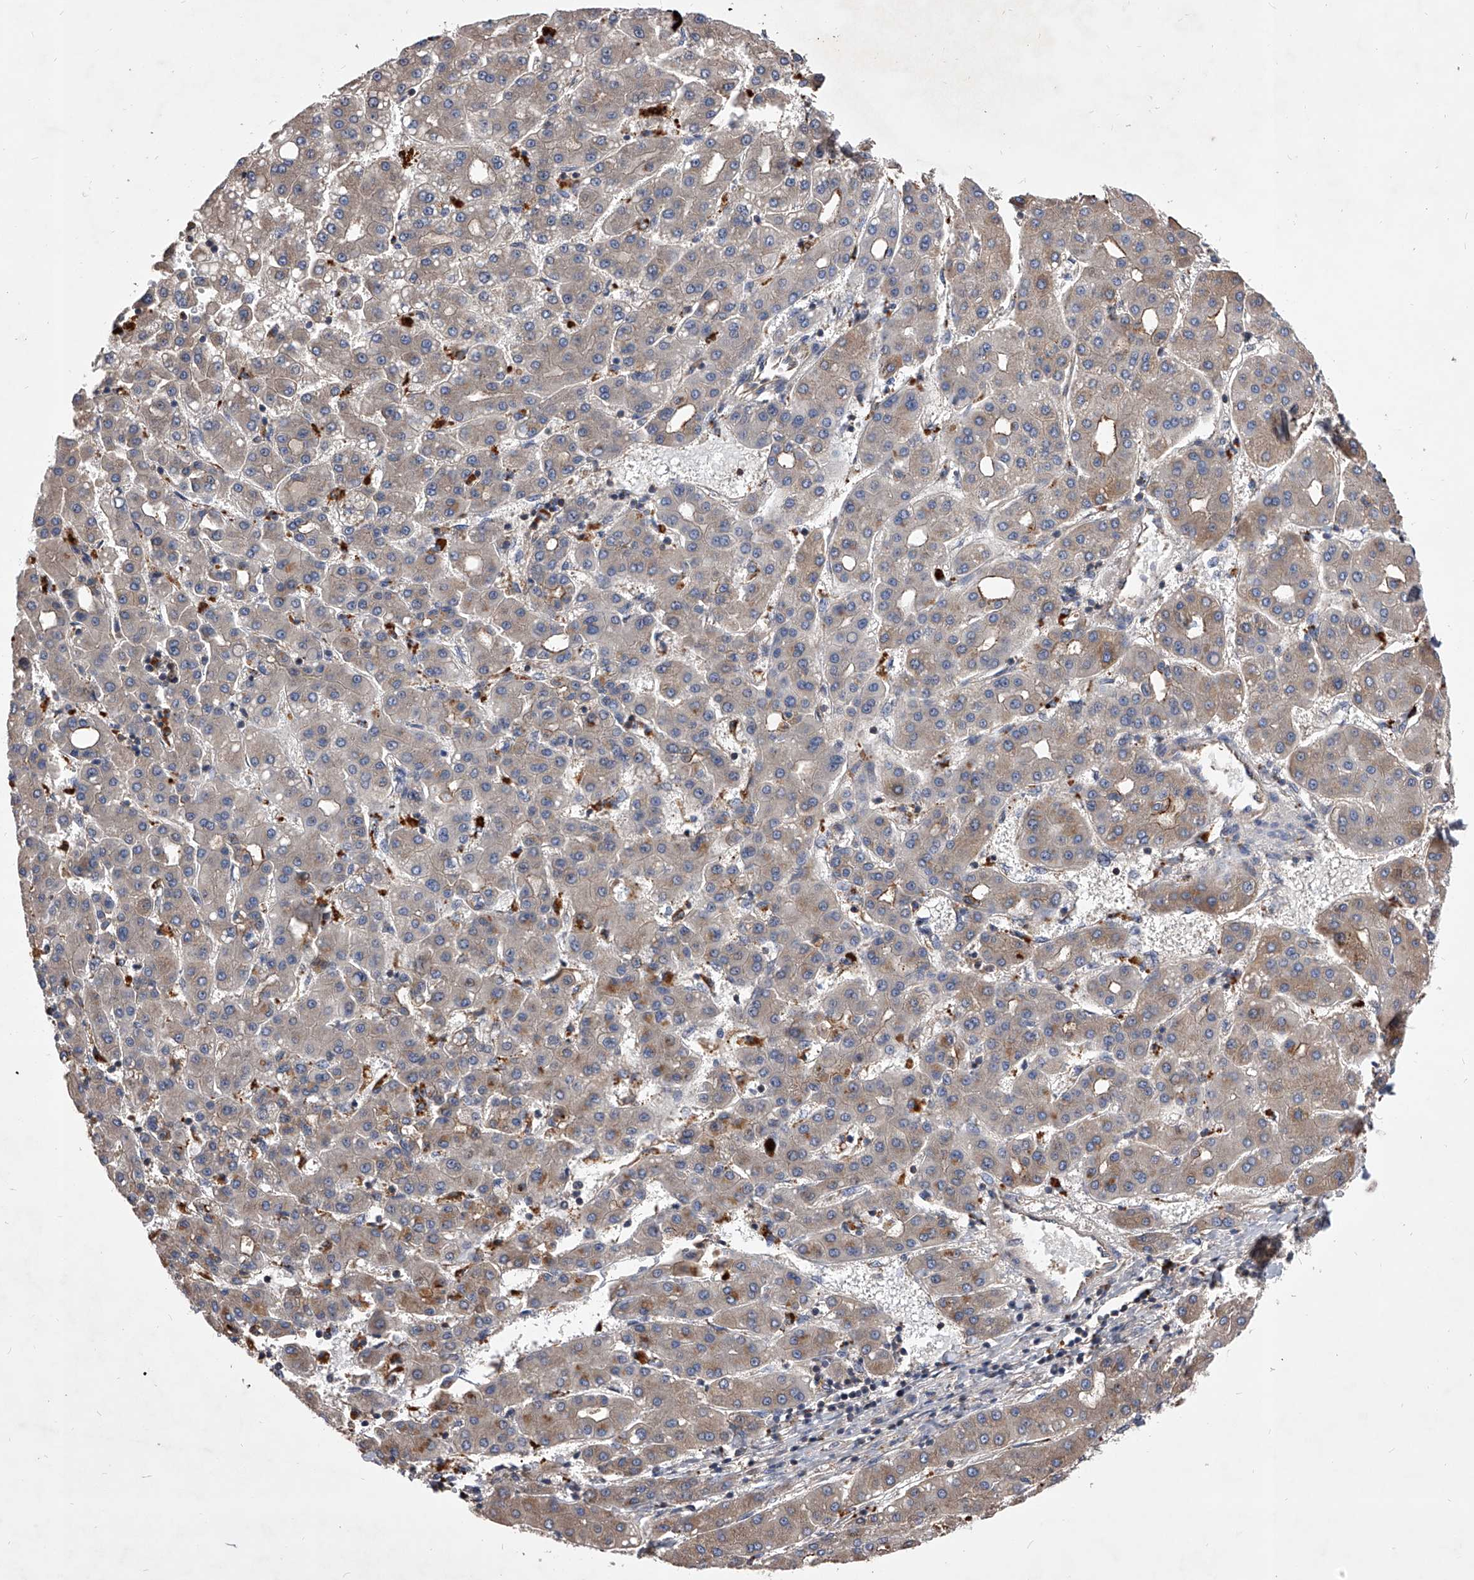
{"staining": {"intensity": "moderate", "quantity": ">75%", "location": "cytoplasmic/membranous"}, "tissue": "liver cancer", "cell_type": "Tumor cells", "image_type": "cancer", "snomed": [{"axis": "morphology", "description": "Carcinoma, Hepatocellular, NOS"}, {"axis": "topography", "description": "Liver"}], "caption": "A high-resolution histopathology image shows immunohistochemistry (IHC) staining of liver hepatocellular carcinoma, which shows moderate cytoplasmic/membranous staining in about >75% of tumor cells.", "gene": "CUL7", "patient": {"sex": "male", "age": 65}}